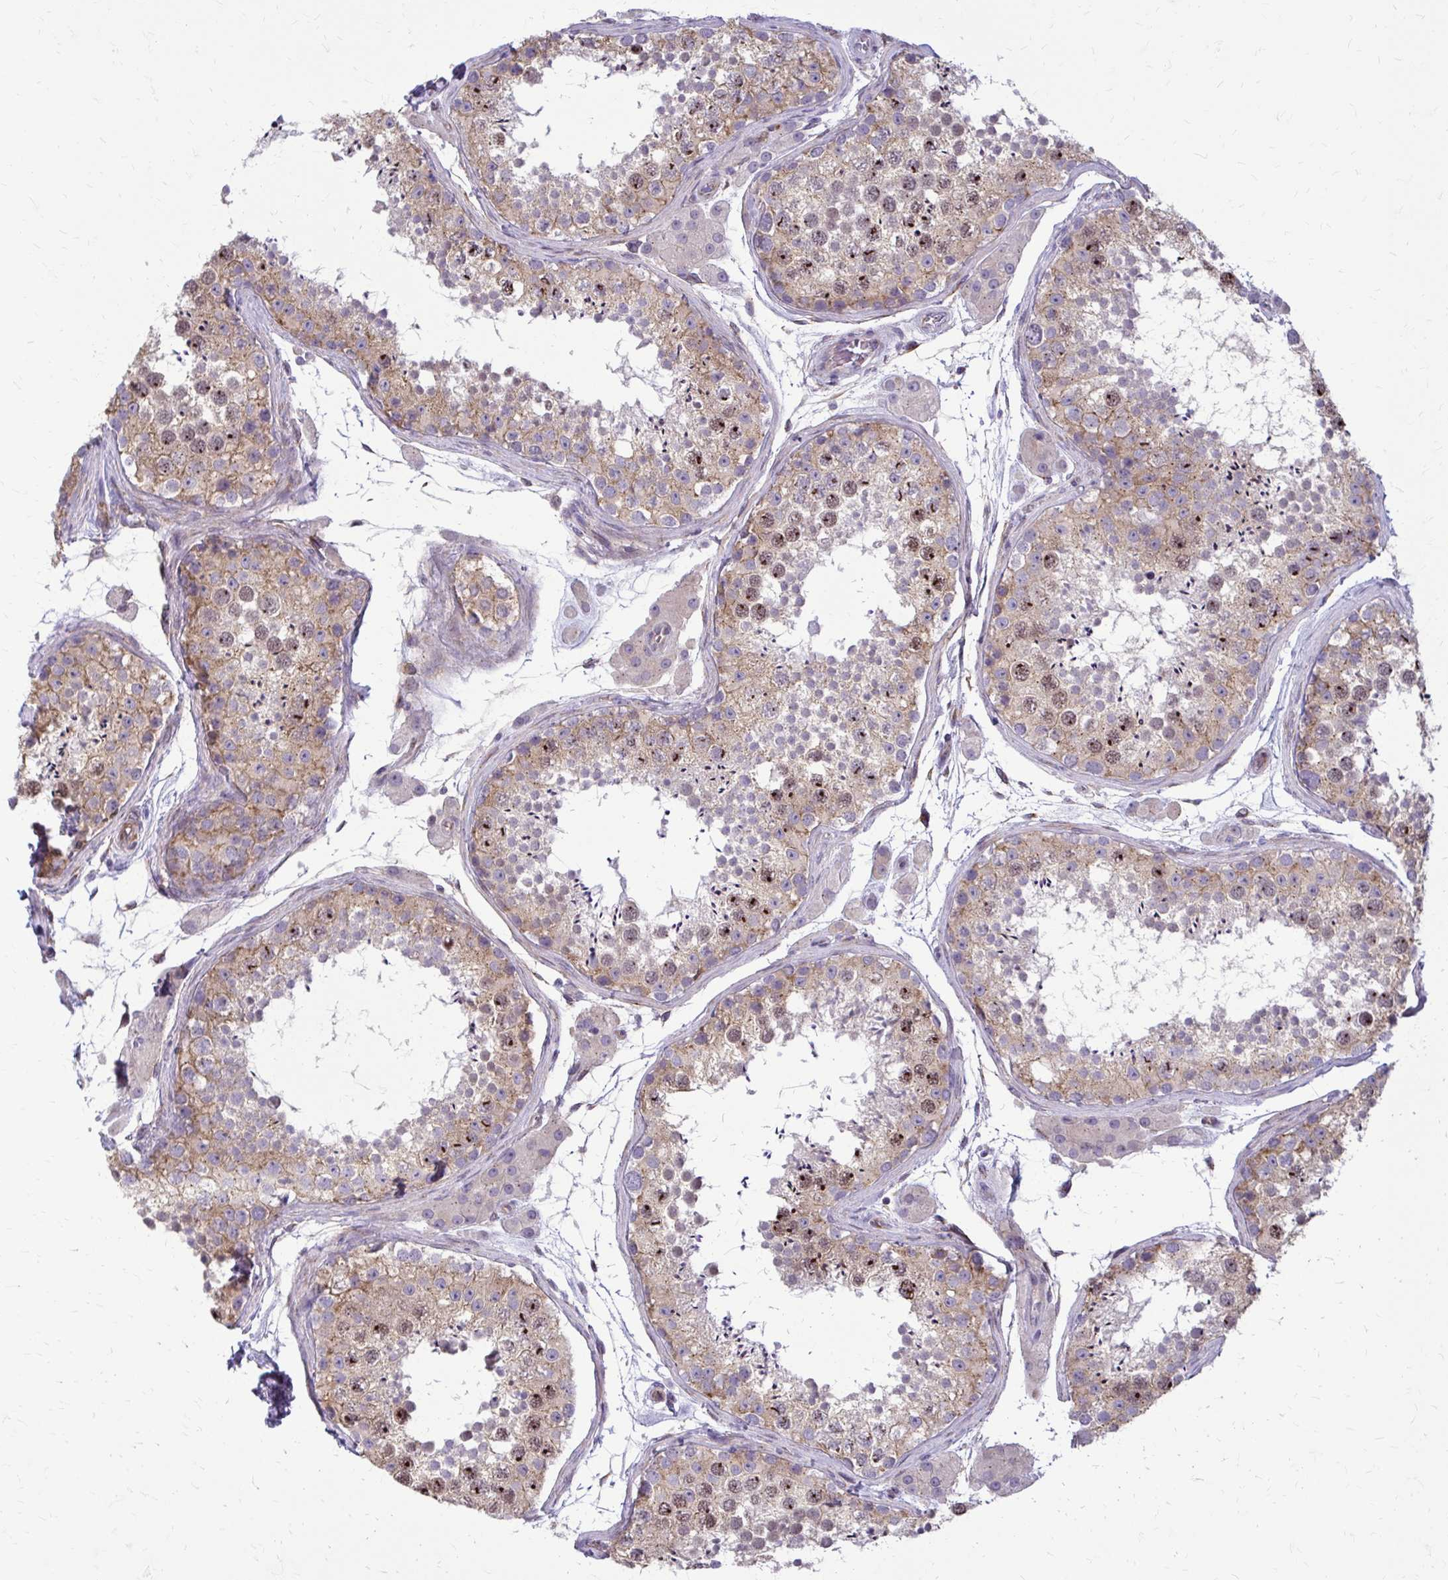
{"staining": {"intensity": "moderate", "quantity": ">75%", "location": "cytoplasmic/membranous,nuclear"}, "tissue": "testis", "cell_type": "Cells in seminiferous ducts", "image_type": "normal", "snomed": [{"axis": "morphology", "description": "Normal tissue, NOS"}, {"axis": "topography", "description": "Testis"}], "caption": "Normal testis demonstrates moderate cytoplasmic/membranous,nuclear positivity in approximately >75% of cells in seminiferous ducts.", "gene": "DEPP1", "patient": {"sex": "male", "age": 41}}